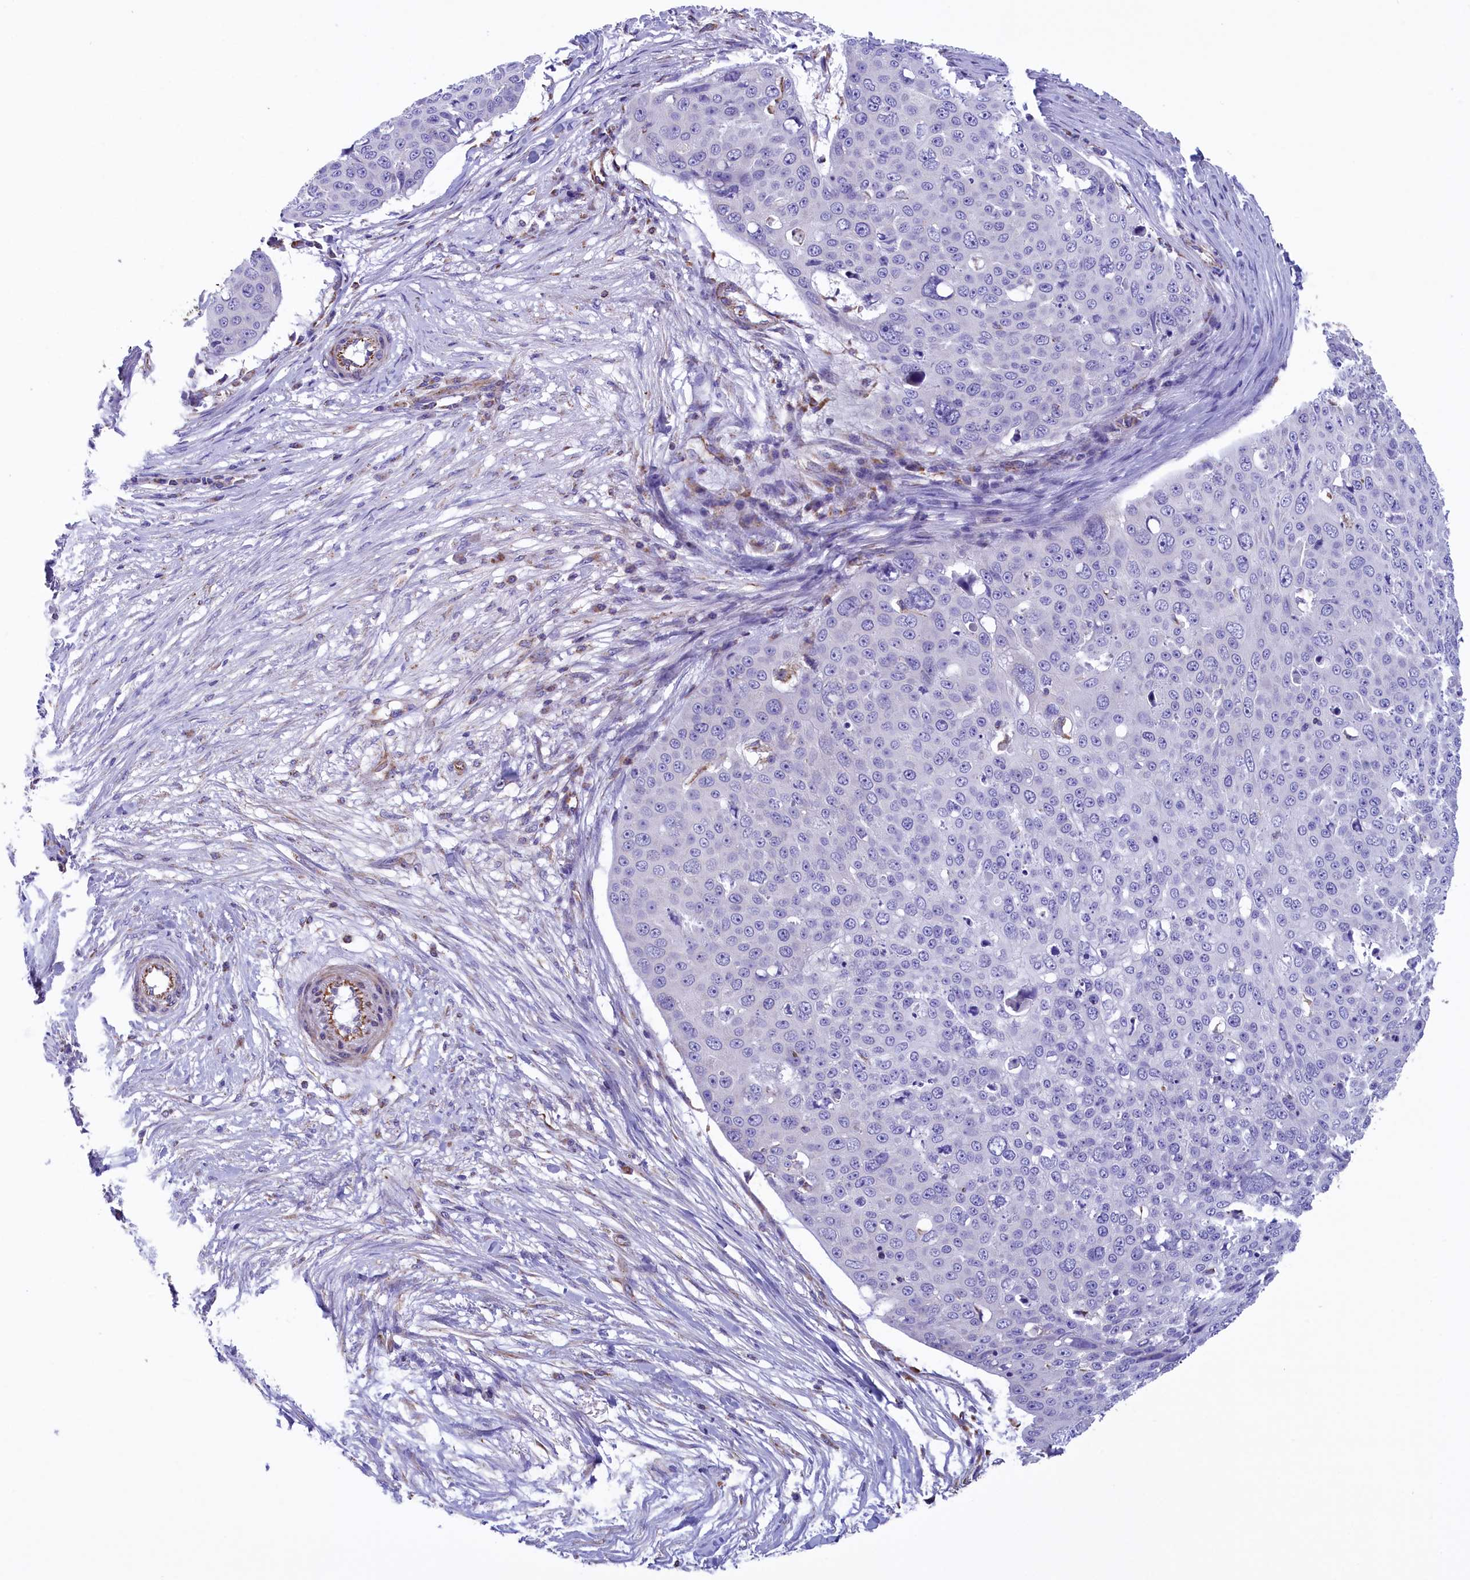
{"staining": {"intensity": "negative", "quantity": "none", "location": "none"}, "tissue": "skin cancer", "cell_type": "Tumor cells", "image_type": "cancer", "snomed": [{"axis": "morphology", "description": "Squamous cell carcinoma, NOS"}, {"axis": "topography", "description": "Skin"}], "caption": "A histopathology image of human skin squamous cell carcinoma is negative for staining in tumor cells. (DAB (3,3'-diaminobenzidine) IHC with hematoxylin counter stain).", "gene": "GATB", "patient": {"sex": "male", "age": 71}}